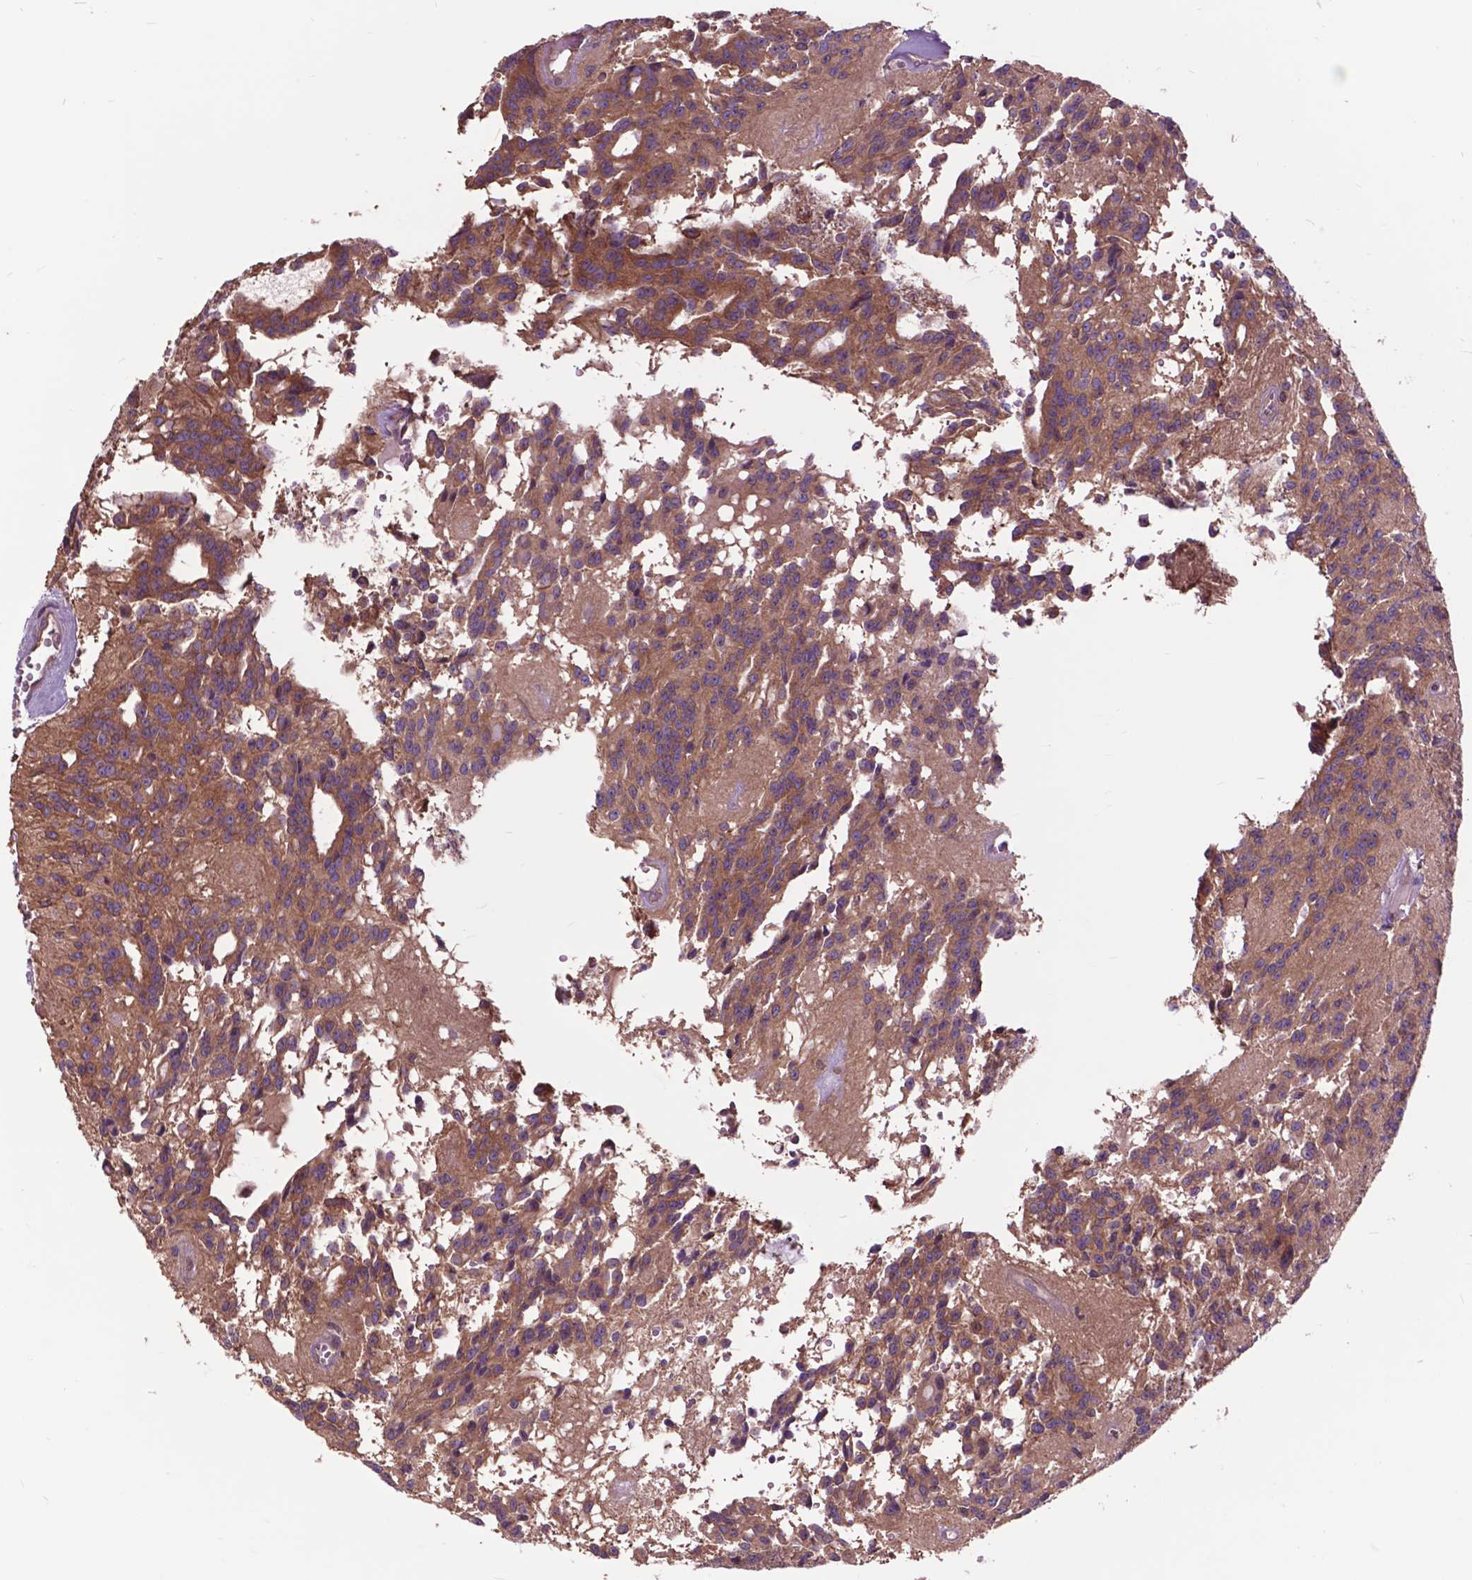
{"staining": {"intensity": "moderate", "quantity": ">75%", "location": "cytoplasmic/membranous"}, "tissue": "glioma", "cell_type": "Tumor cells", "image_type": "cancer", "snomed": [{"axis": "morphology", "description": "Glioma, malignant, Low grade"}, {"axis": "topography", "description": "Brain"}], "caption": "Immunohistochemical staining of malignant glioma (low-grade) exhibits medium levels of moderate cytoplasmic/membranous expression in approximately >75% of tumor cells.", "gene": "ARAF", "patient": {"sex": "male", "age": 31}}